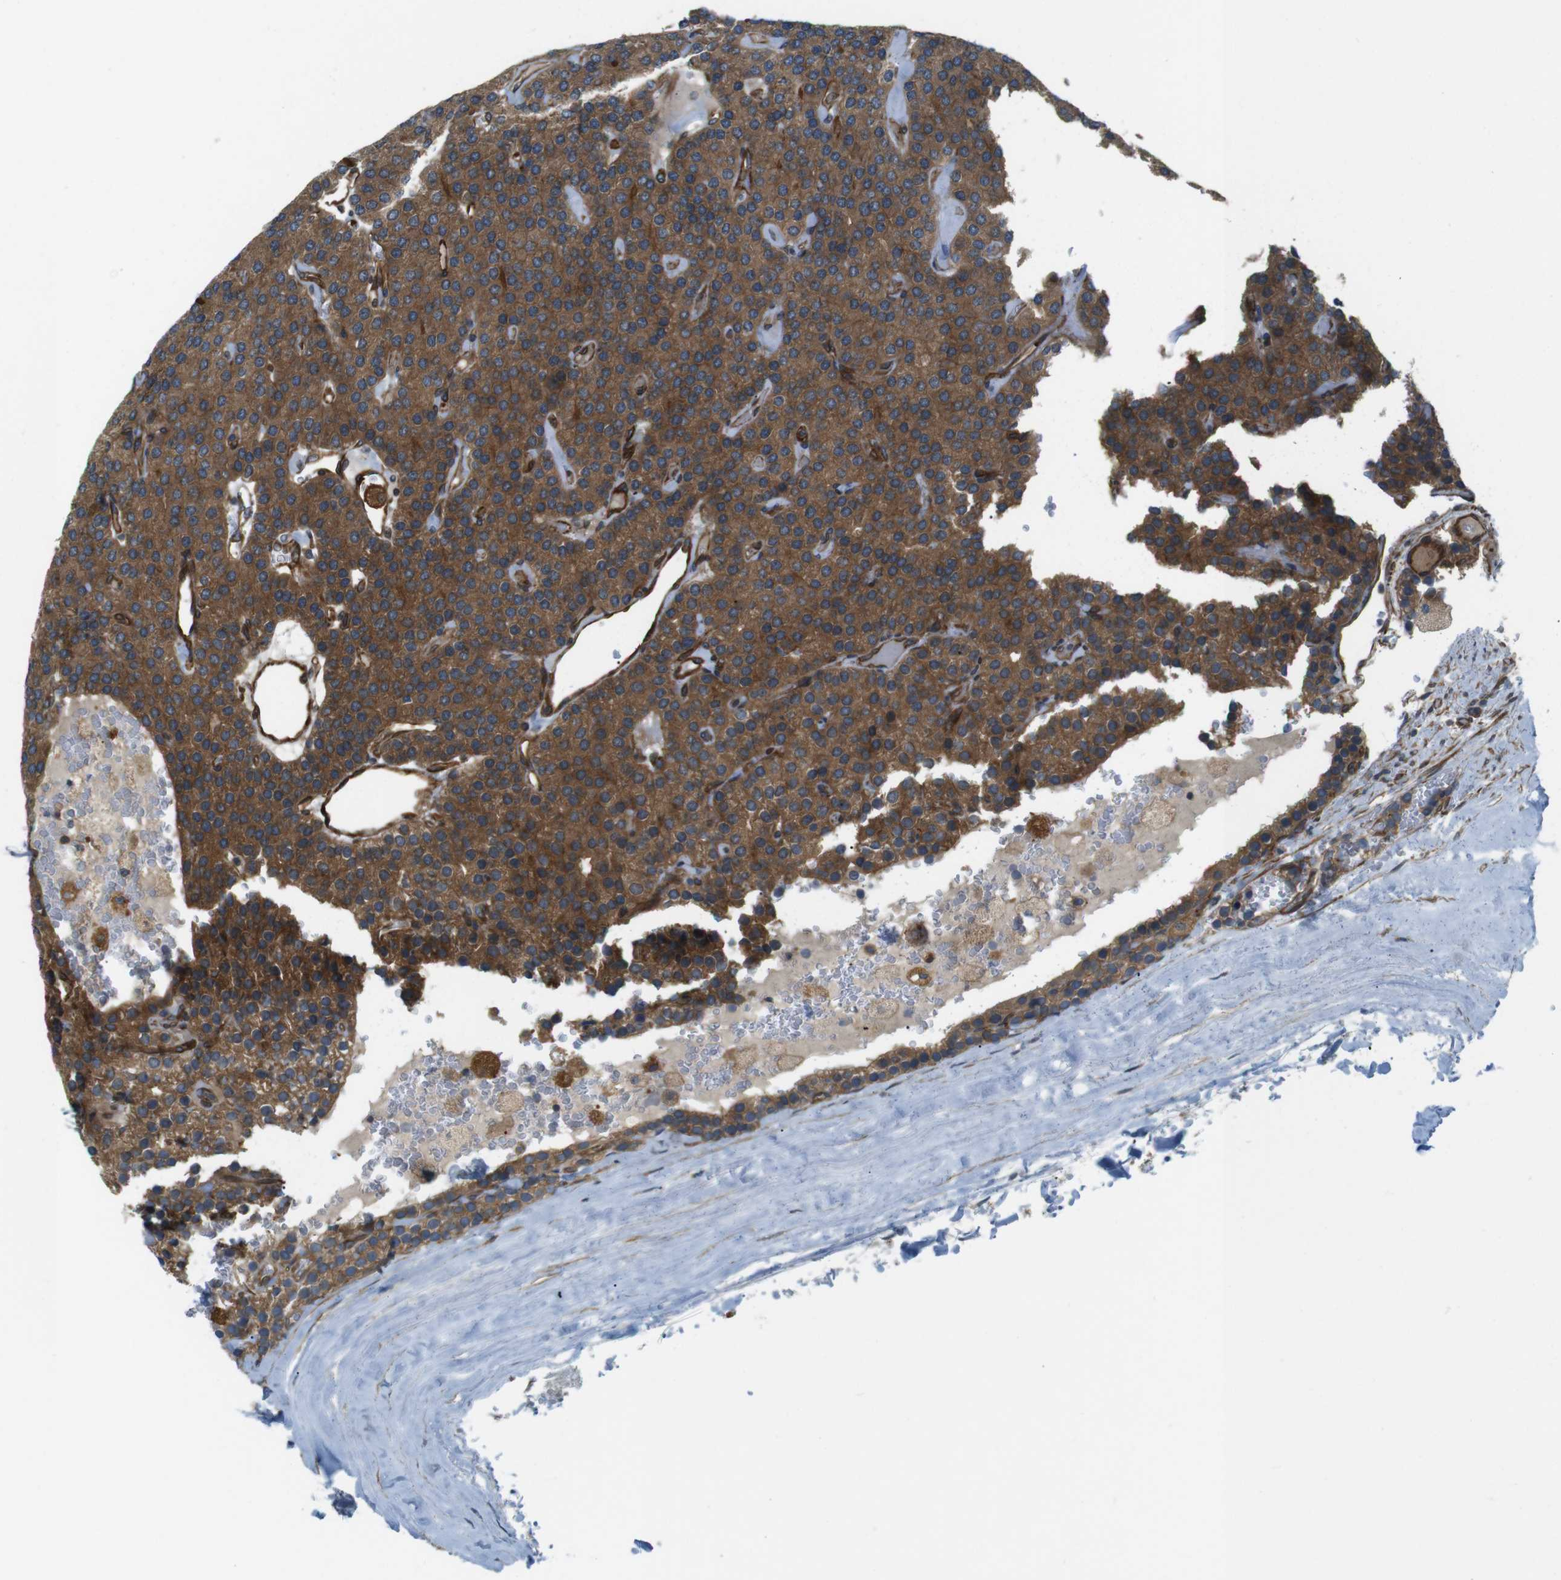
{"staining": {"intensity": "moderate", "quantity": ">75%", "location": "cytoplasmic/membranous"}, "tissue": "parathyroid gland", "cell_type": "Glandular cells", "image_type": "normal", "snomed": [{"axis": "morphology", "description": "Normal tissue, NOS"}, {"axis": "morphology", "description": "Adenoma, NOS"}, {"axis": "topography", "description": "Parathyroid gland"}], "caption": "Parathyroid gland stained with DAB (3,3'-diaminobenzidine) immunohistochemistry (IHC) demonstrates medium levels of moderate cytoplasmic/membranous staining in about >75% of glandular cells.", "gene": "TSC1", "patient": {"sex": "female", "age": 86}}